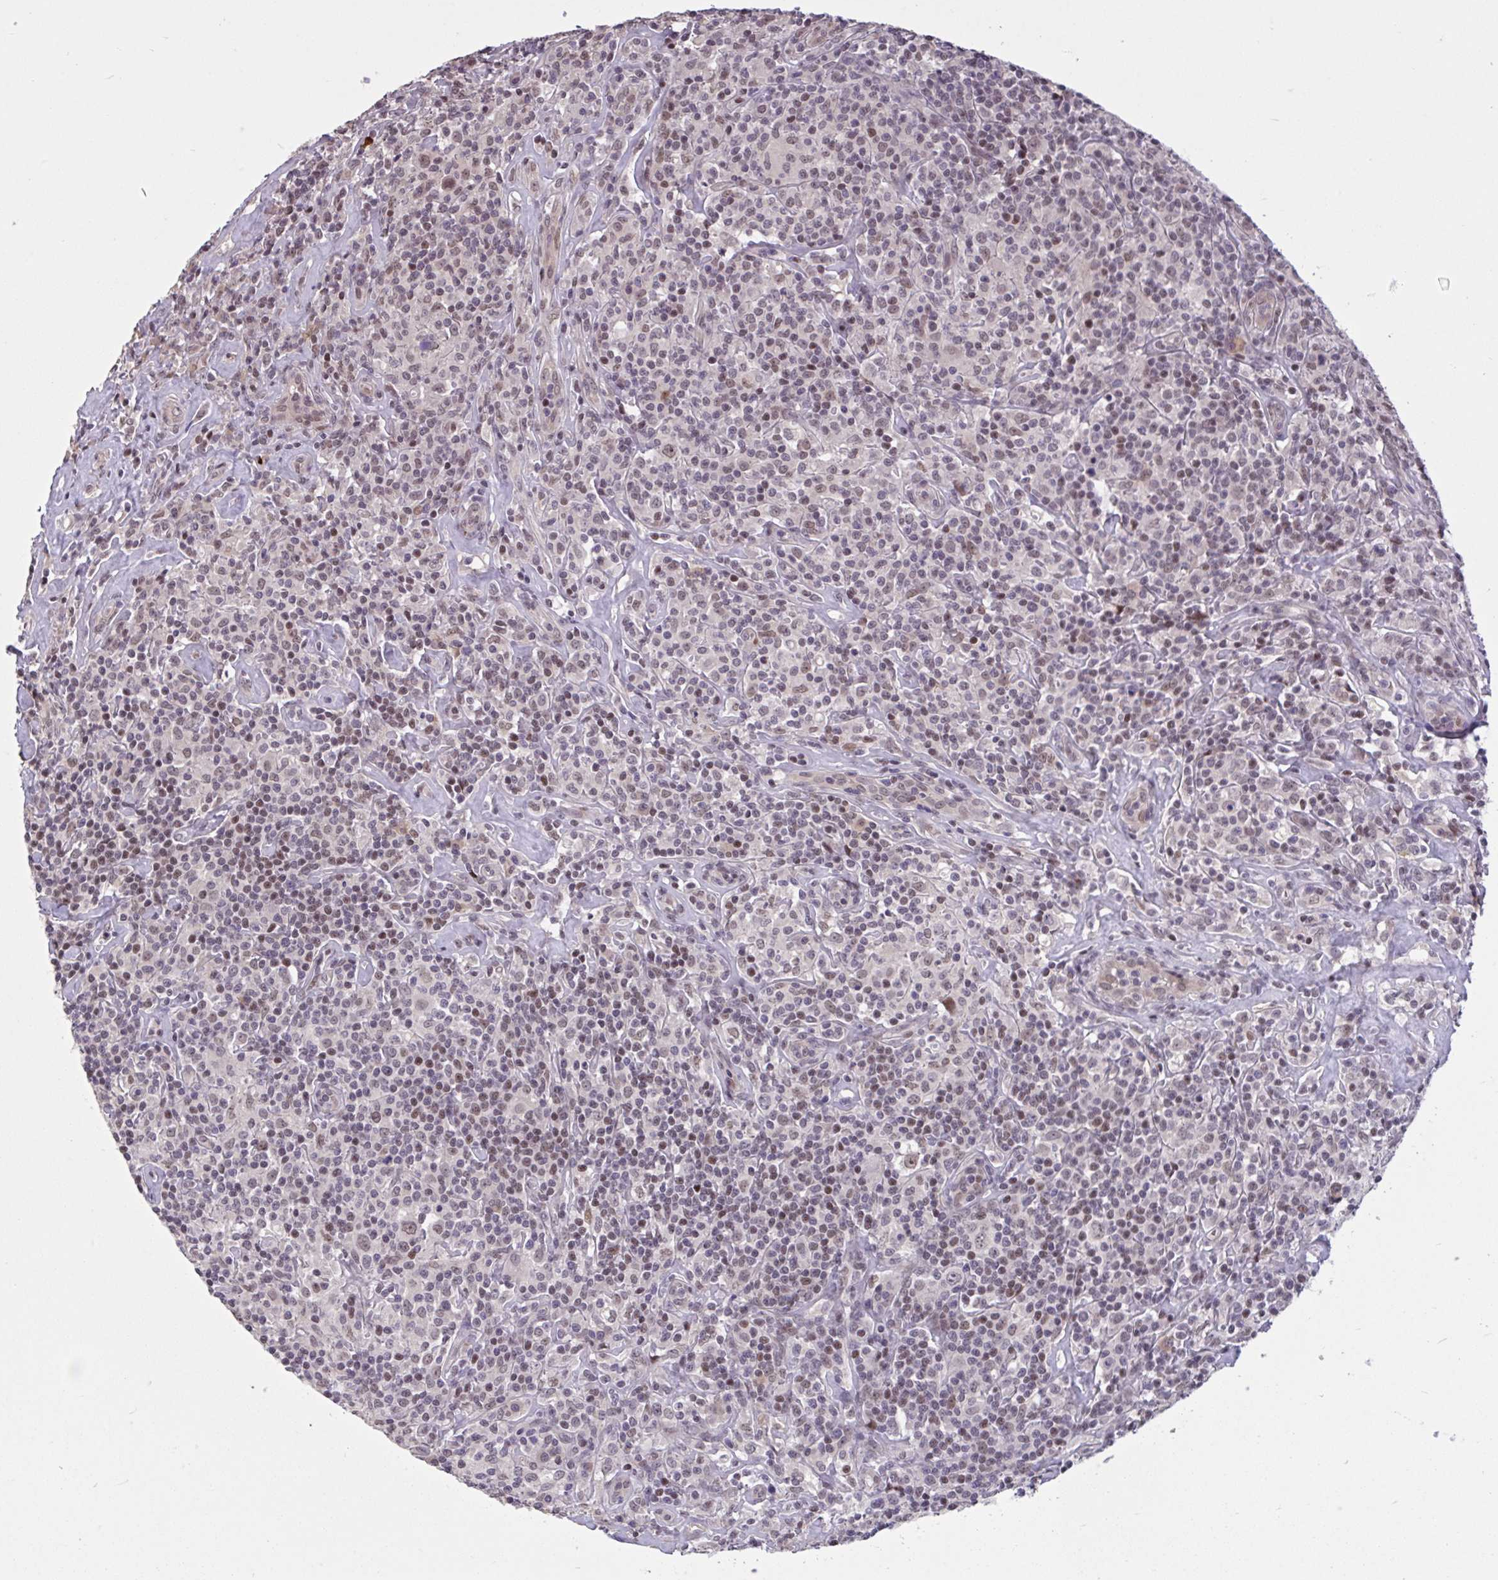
{"staining": {"intensity": "weak", "quantity": ">75%", "location": "nuclear"}, "tissue": "lymphoma", "cell_type": "Tumor cells", "image_type": "cancer", "snomed": [{"axis": "morphology", "description": "Hodgkin's disease, NOS"}, {"axis": "morphology", "description": "Hodgkin's lymphoma, nodular sclerosis"}, {"axis": "topography", "description": "Lymph node"}], "caption": "Lymphoma stained for a protein demonstrates weak nuclear positivity in tumor cells. (Stains: DAB (3,3'-diaminobenzidine) in brown, nuclei in blue, Microscopy: brightfield microscopy at high magnification).", "gene": "ZNF414", "patient": {"sex": "female", "age": 10}}